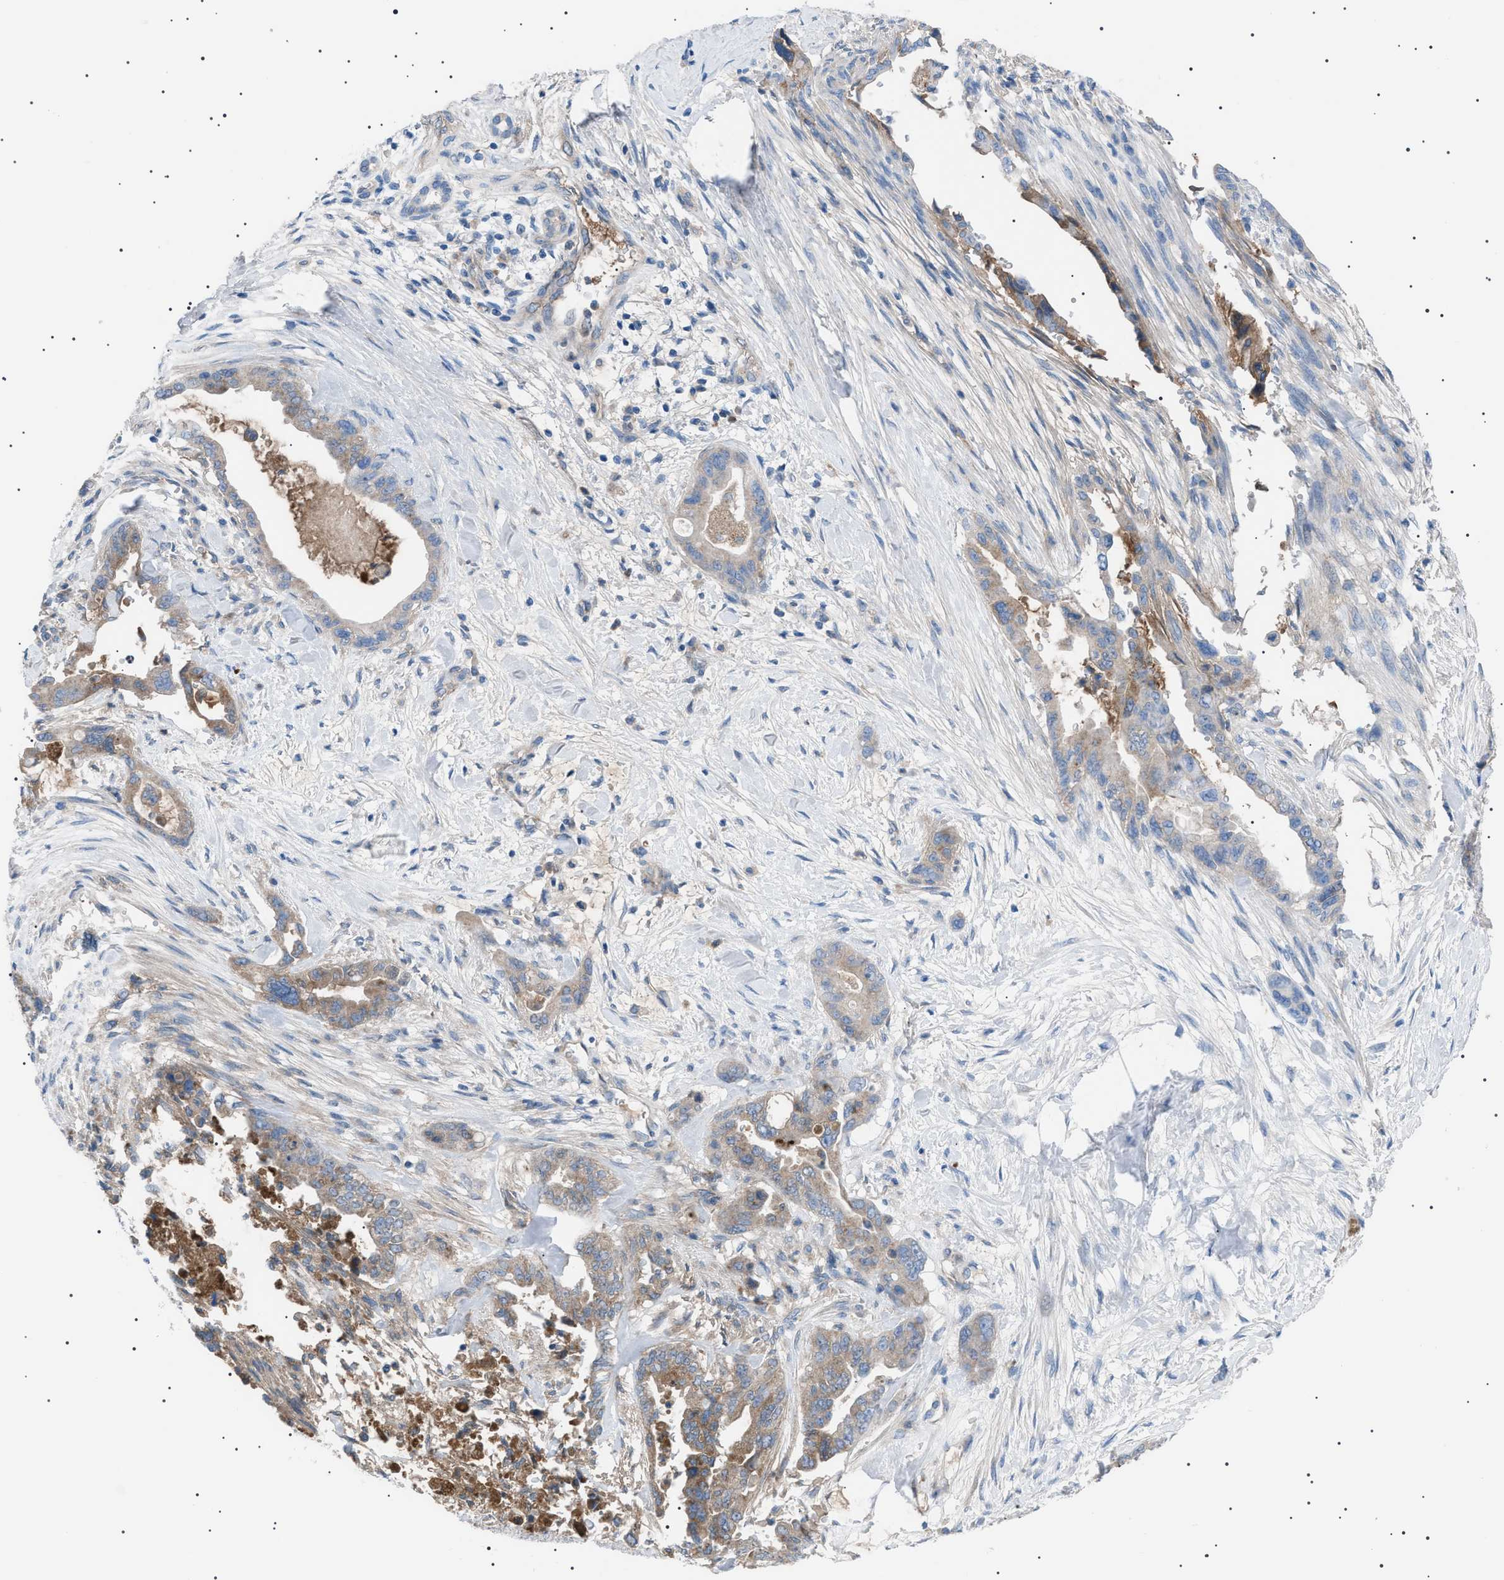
{"staining": {"intensity": "weak", "quantity": ">75%", "location": "cytoplasmic/membranous"}, "tissue": "pancreatic cancer", "cell_type": "Tumor cells", "image_type": "cancer", "snomed": [{"axis": "morphology", "description": "Adenocarcinoma, NOS"}, {"axis": "topography", "description": "Pancreas"}], "caption": "Immunohistochemistry (IHC) histopathology image of human pancreatic adenocarcinoma stained for a protein (brown), which reveals low levels of weak cytoplasmic/membranous positivity in about >75% of tumor cells.", "gene": "LPA", "patient": {"sex": "male", "age": 70}}